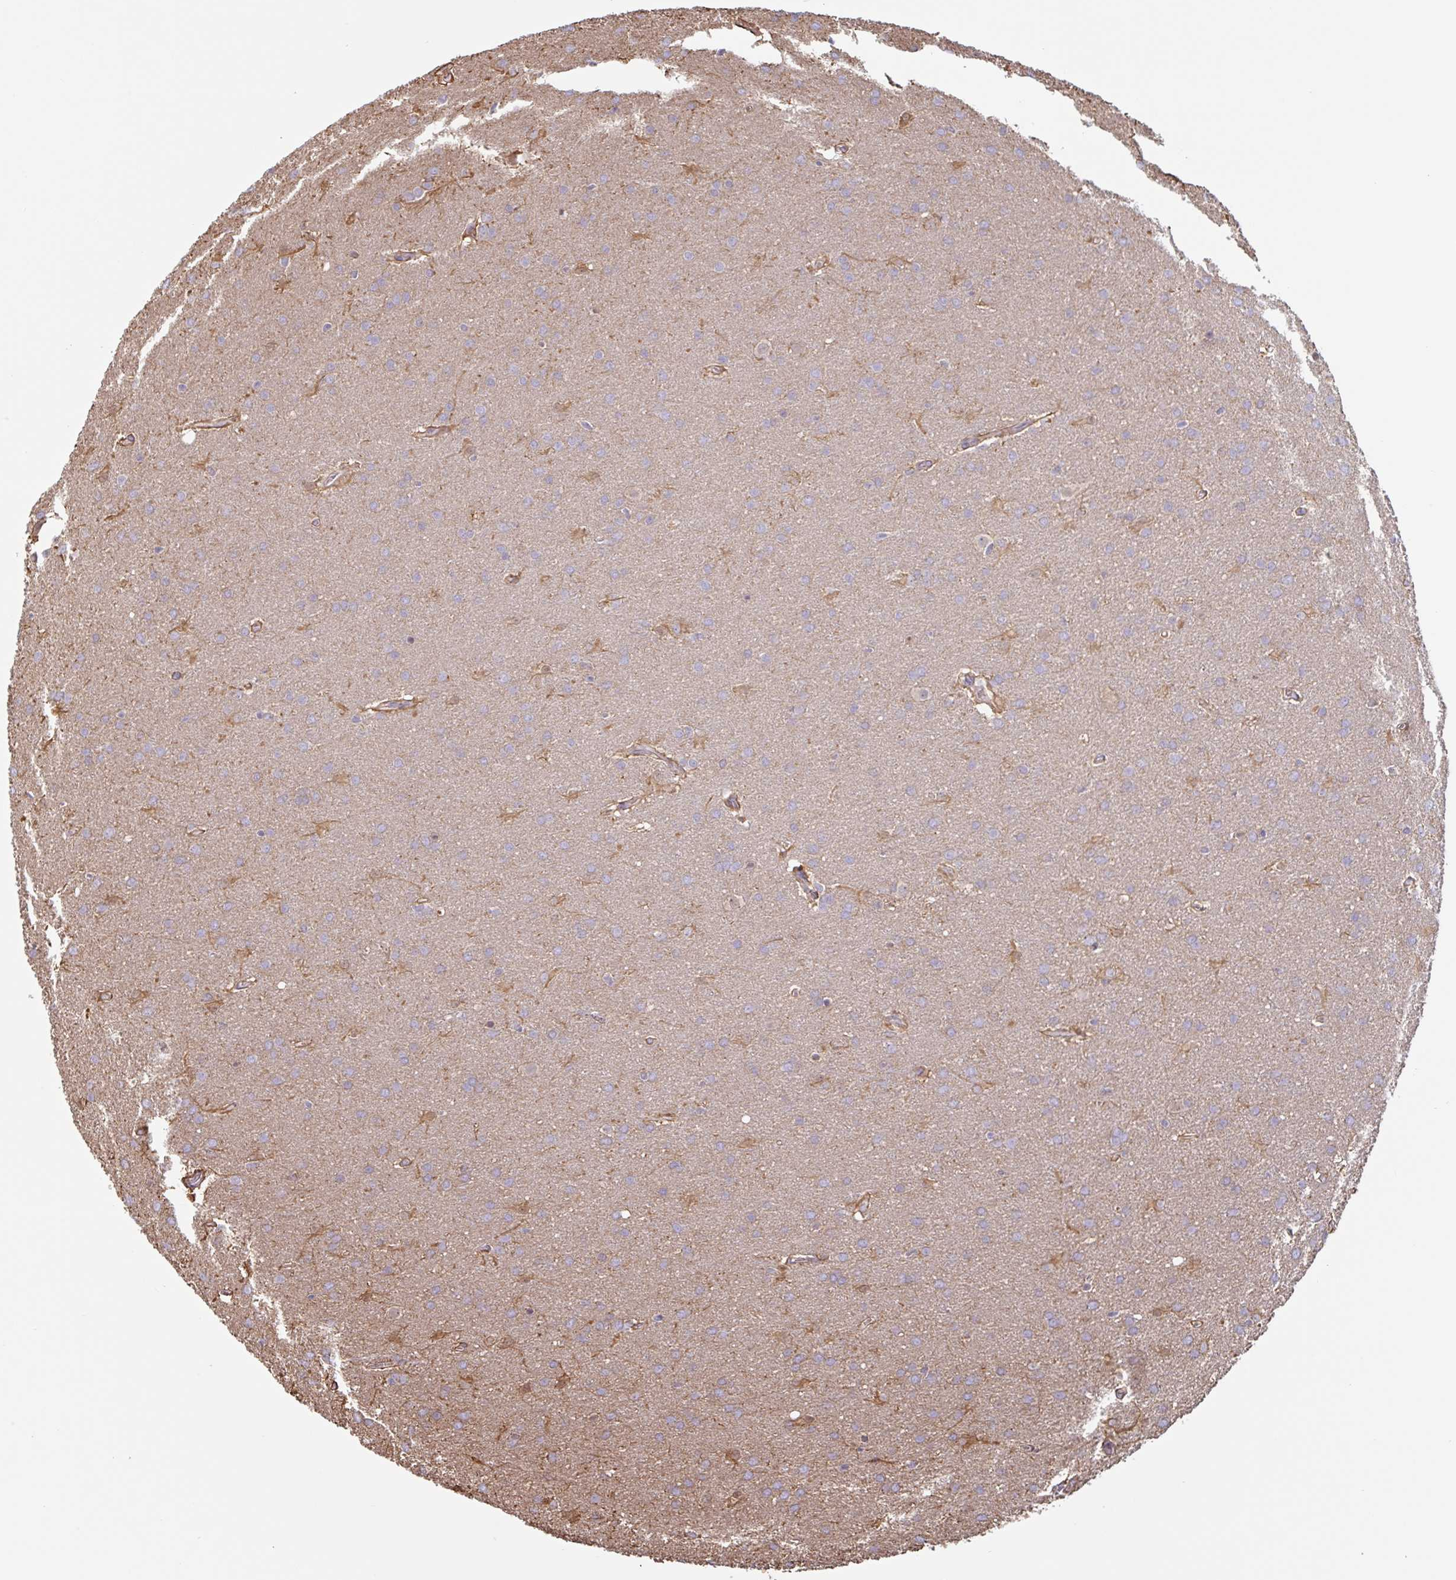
{"staining": {"intensity": "negative", "quantity": "none", "location": "none"}, "tissue": "glioma", "cell_type": "Tumor cells", "image_type": "cancer", "snomed": [{"axis": "morphology", "description": "Glioma, malignant, Low grade"}, {"axis": "topography", "description": "Brain"}], "caption": "Immunohistochemistry (IHC) micrograph of neoplastic tissue: low-grade glioma (malignant) stained with DAB (3,3'-diaminobenzidine) reveals no significant protein positivity in tumor cells.", "gene": "OTOP2", "patient": {"sex": "female", "age": 32}}